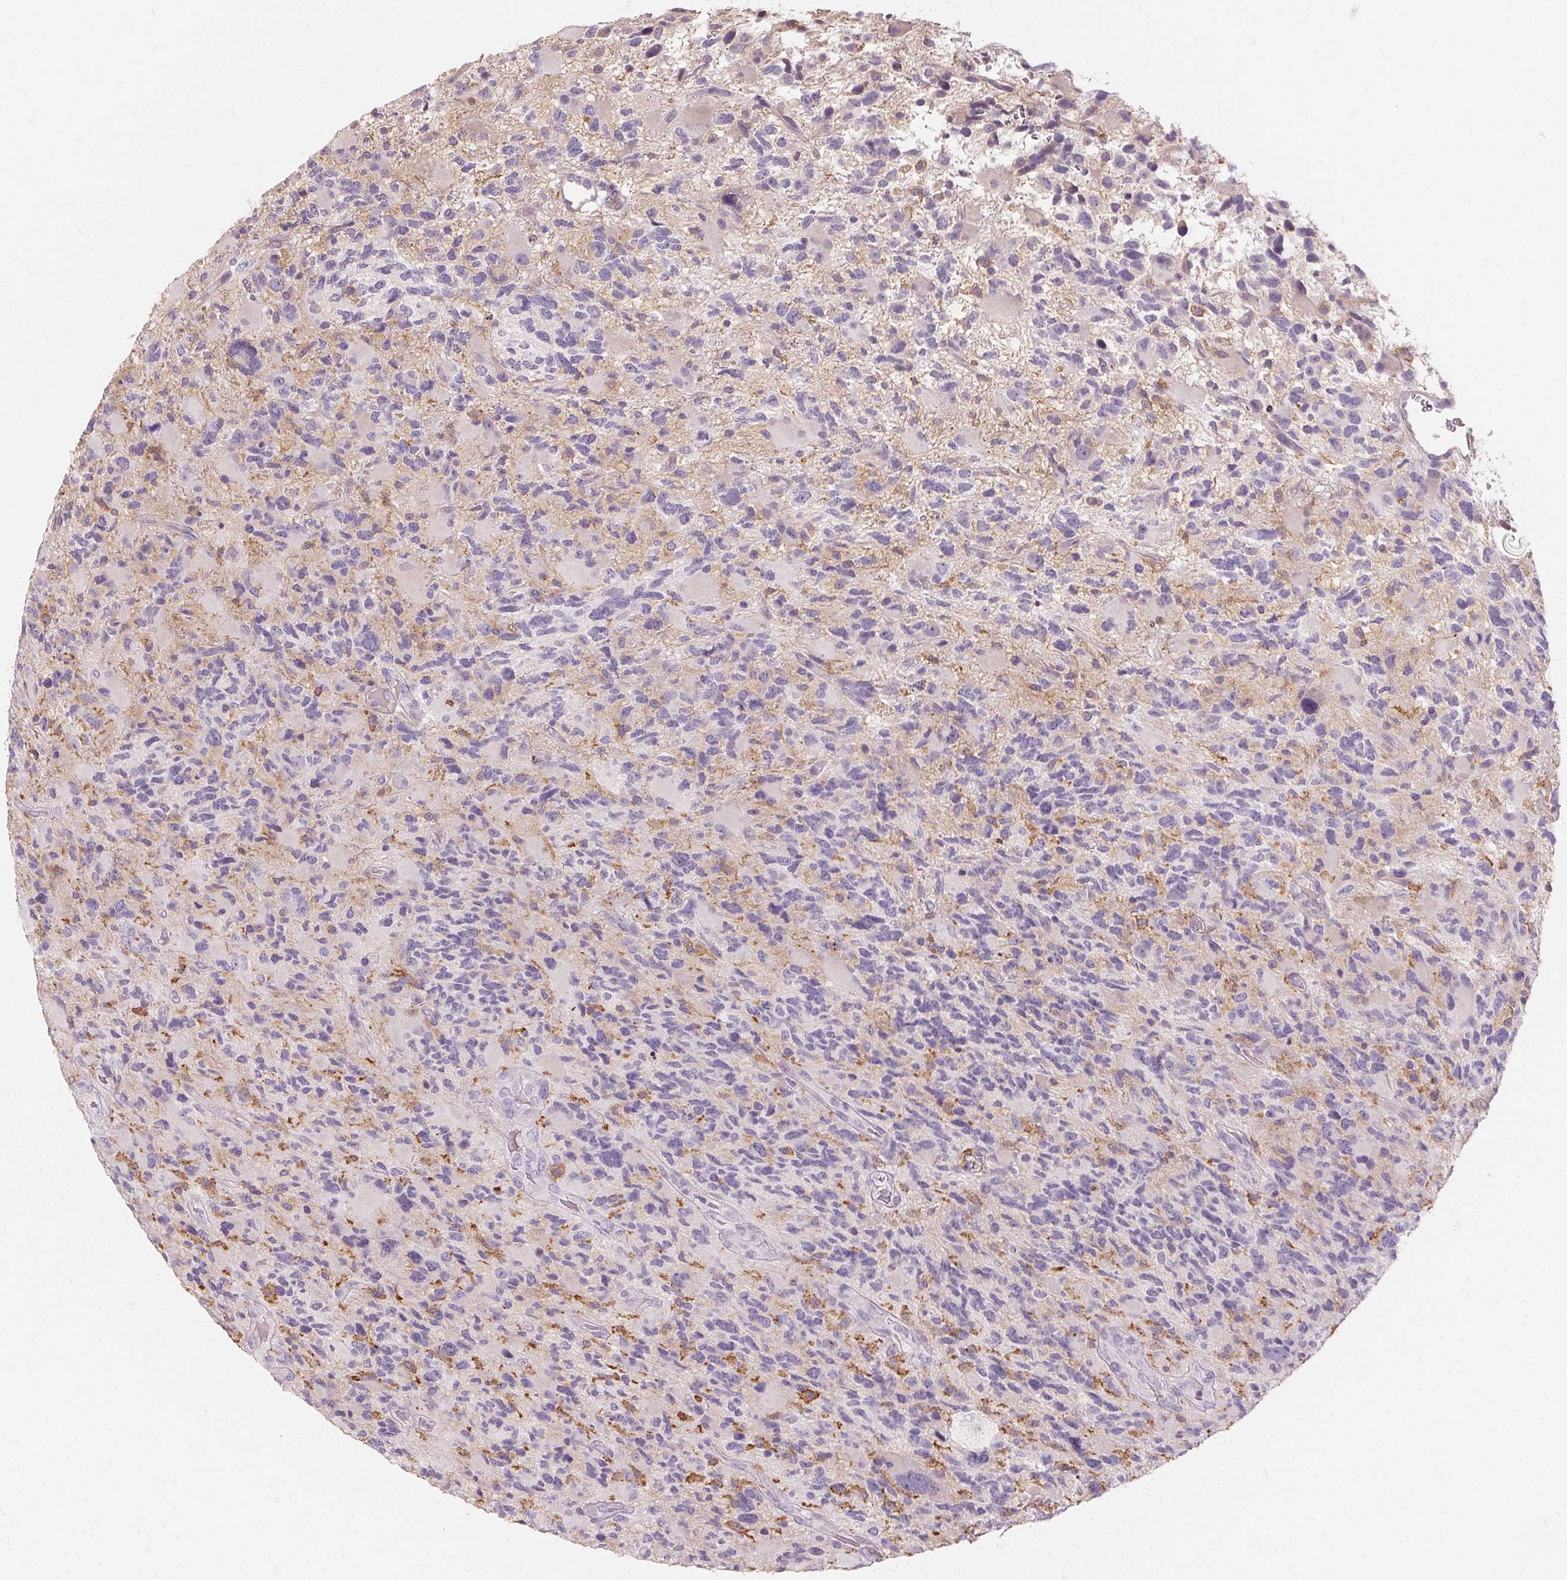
{"staining": {"intensity": "negative", "quantity": "none", "location": "none"}, "tissue": "glioma", "cell_type": "Tumor cells", "image_type": "cancer", "snomed": [{"axis": "morphology", "description": "Glioma, malignant, High grade"}, {"axis": "topography", "description": "Brain"}], "caption": "Malignant glioma (high-grade) was stained to show a protein in brown. There is no significant expression in tumor cells.", "gene": "IFNGR1", "patient": {"sex": "female", "age": 71}}